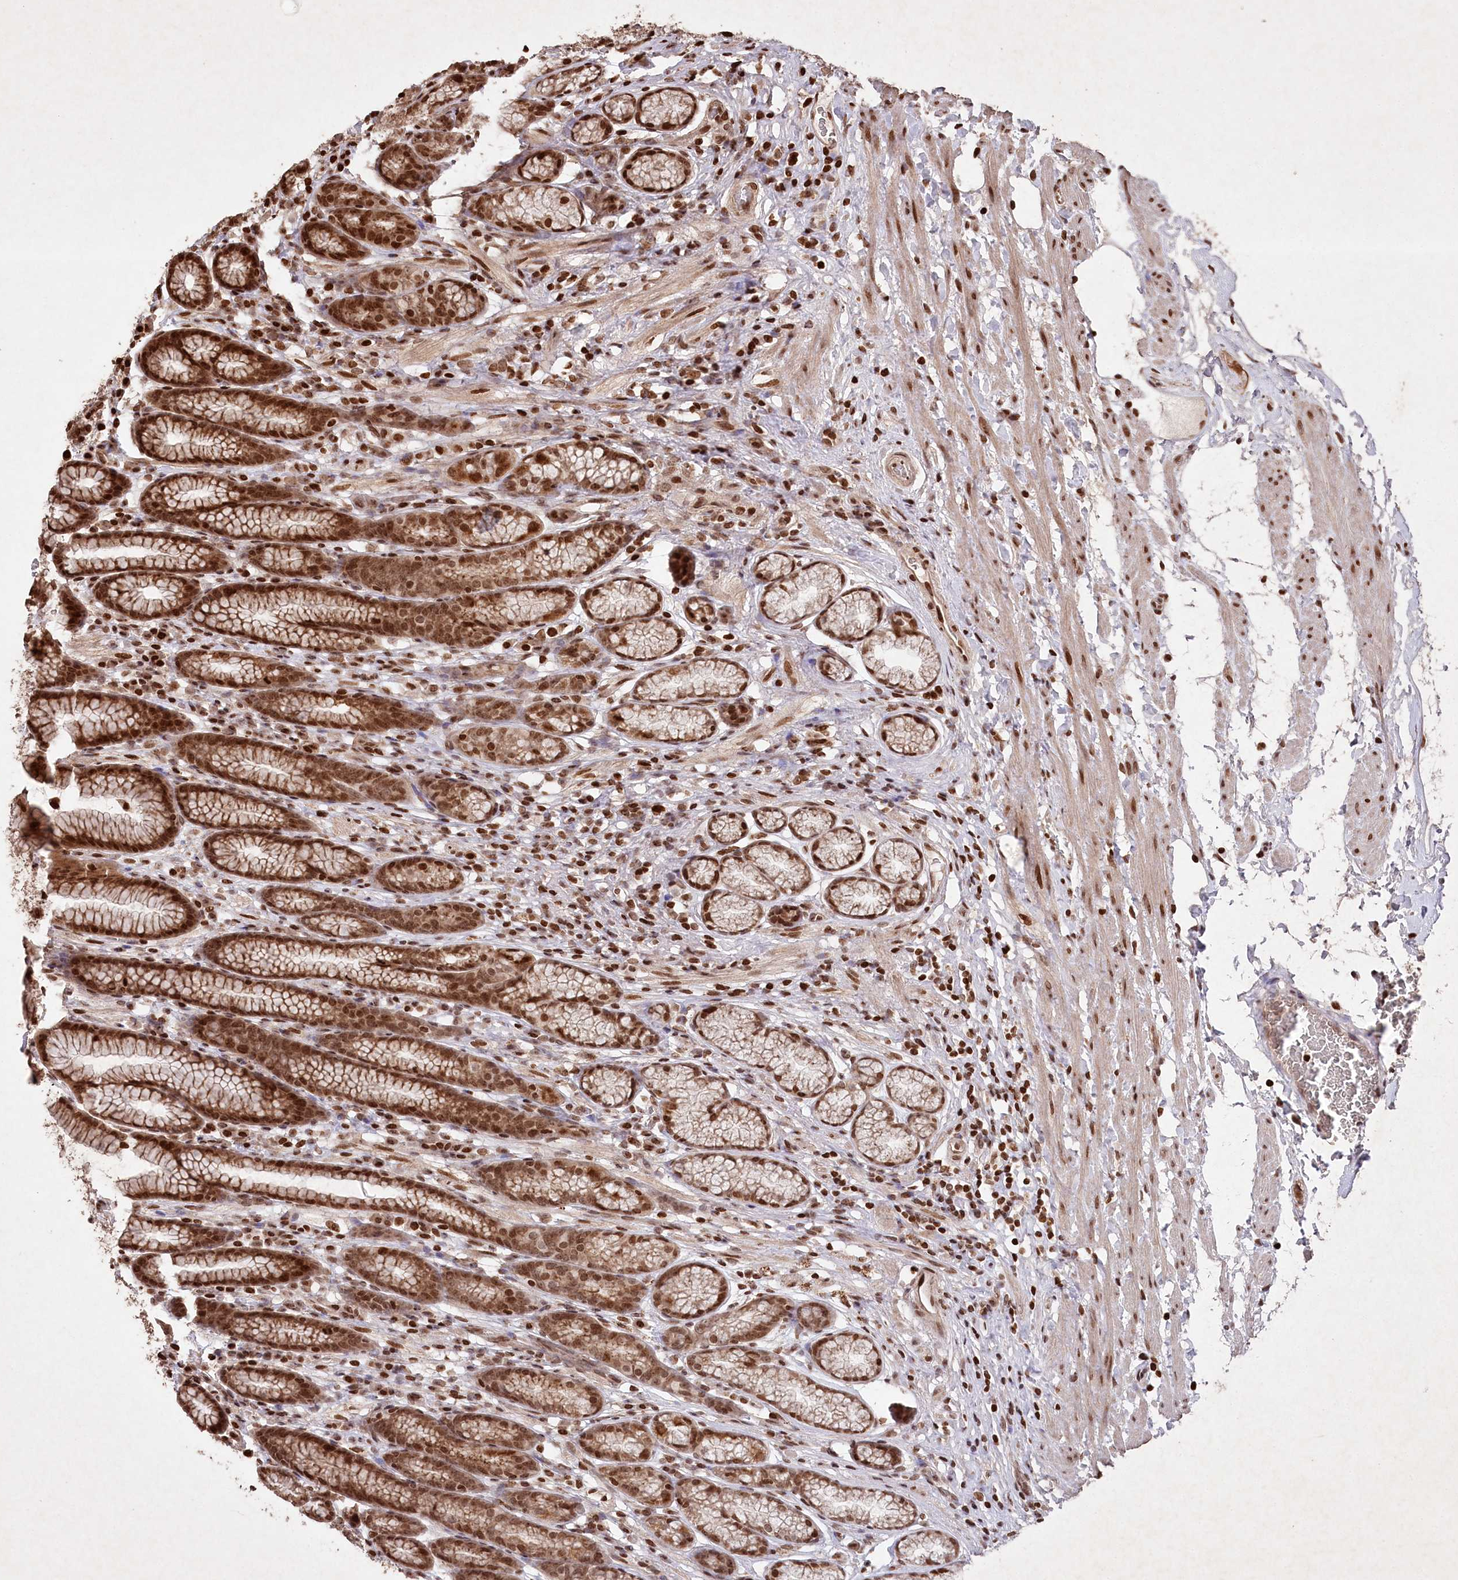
{"staining": {"intensity": "strong", "quantity": ">75%", "location": "cytoplasmic/membranous,nuclear"}, "tissue": "stomach", "cell_type": "Glandular cells", "image_type": "normal", "snomed": [{"axis": "morphology", "description": "Normal tissue, NOS"}, {"axis": "topography", "description": "Stomach"}], "caption": "Benign stomach displays strong cytoplasmic/membranous,nuclear expression in about >75% of glandular cells.", "gene": "CCSER2", "patient": {"sex": "male", "age": 42}}